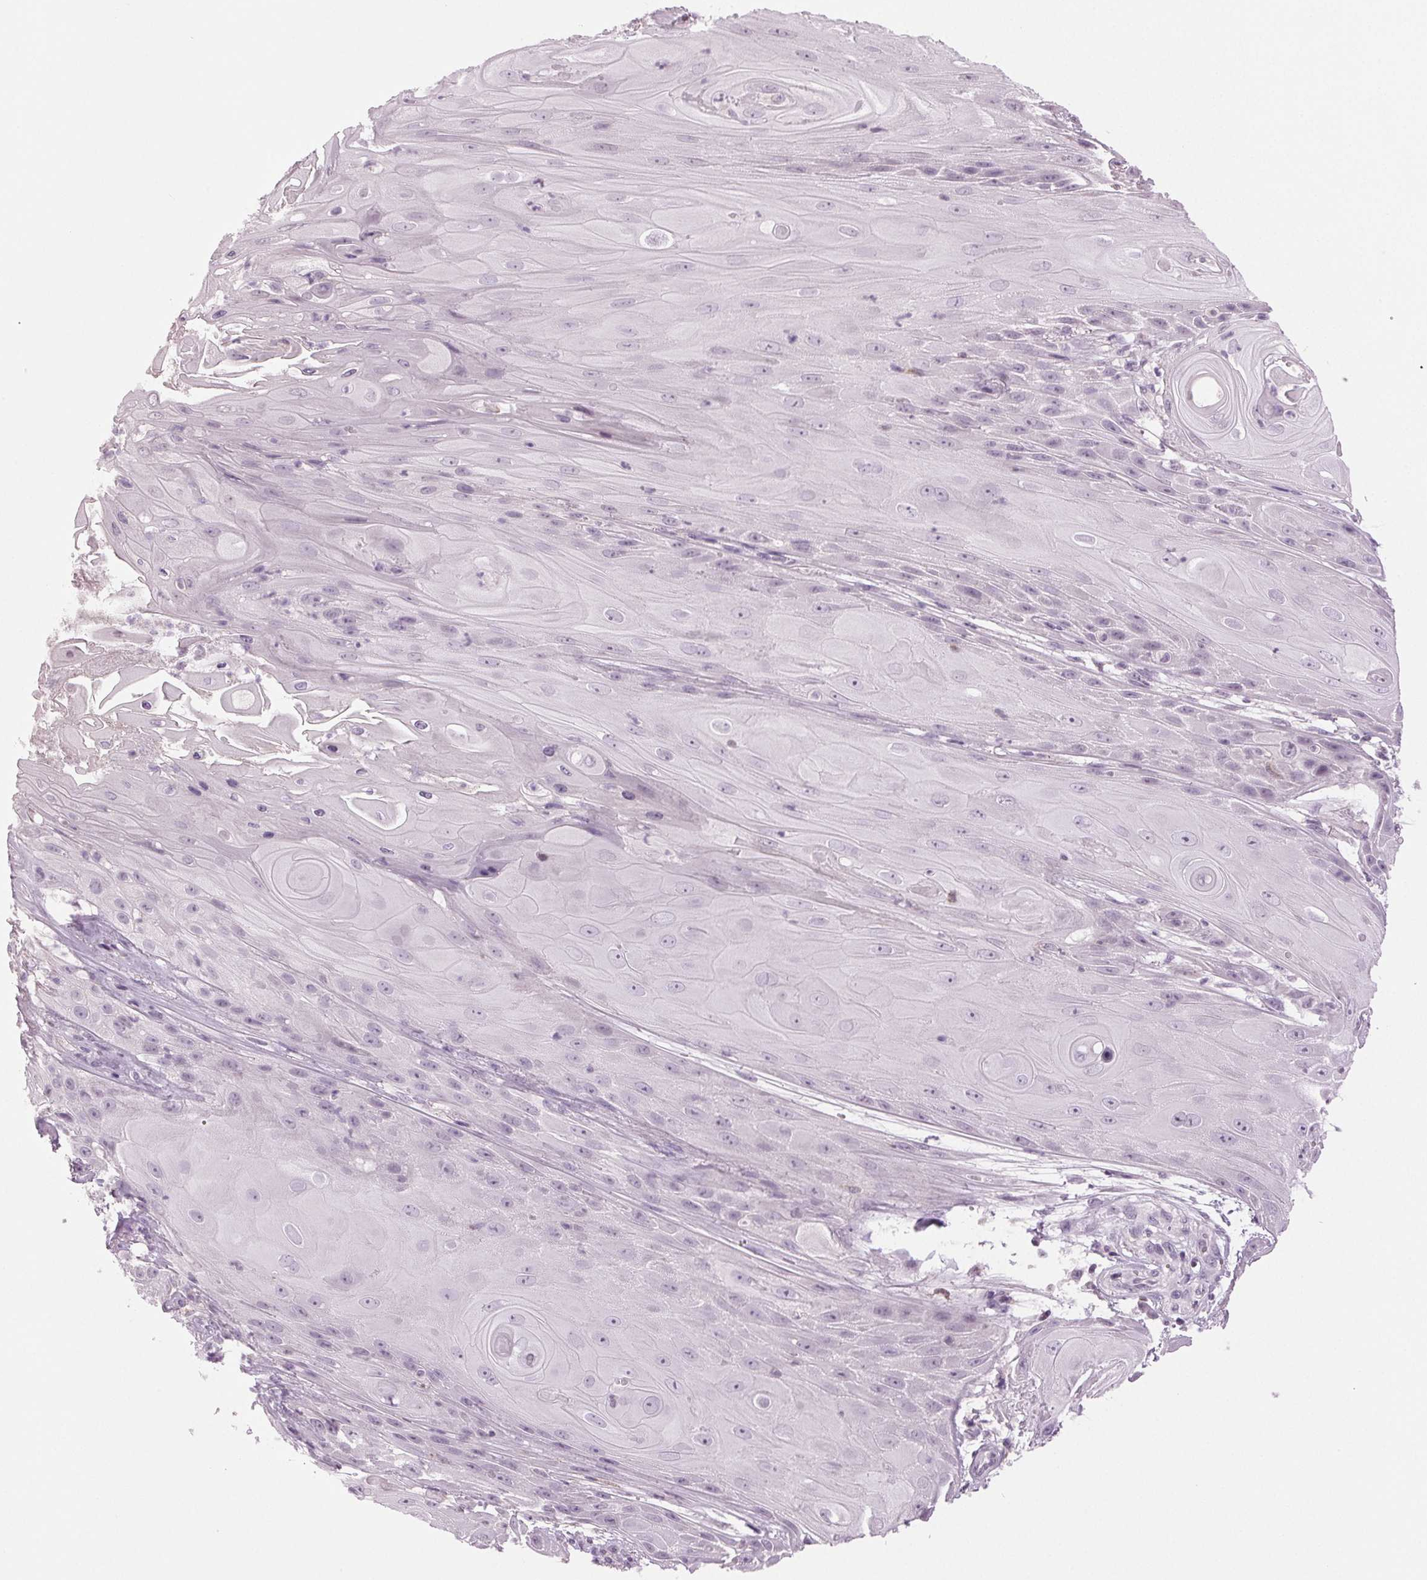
{"staining": {"intensity": "negative", "quantity": "none", "location": "none"}, "tissue": "skin cancer", "cell_type": "Tumor cells", "image_type": "cancer", "snomed": [{"axis": "morphology", "description": "Squamous cell carcinoma, NOS"}, {"axis": "topography", "description": "Skin"}], "caption": "High power microscopy micrograph of an immunohistochemistry (IHC) photomicrograph of skin cancer (squamous cell carcinoma), revealing no significant expression in tumor cells.", "gene": "DNAH12", "patient": {"sex": "male", "age": 62}}